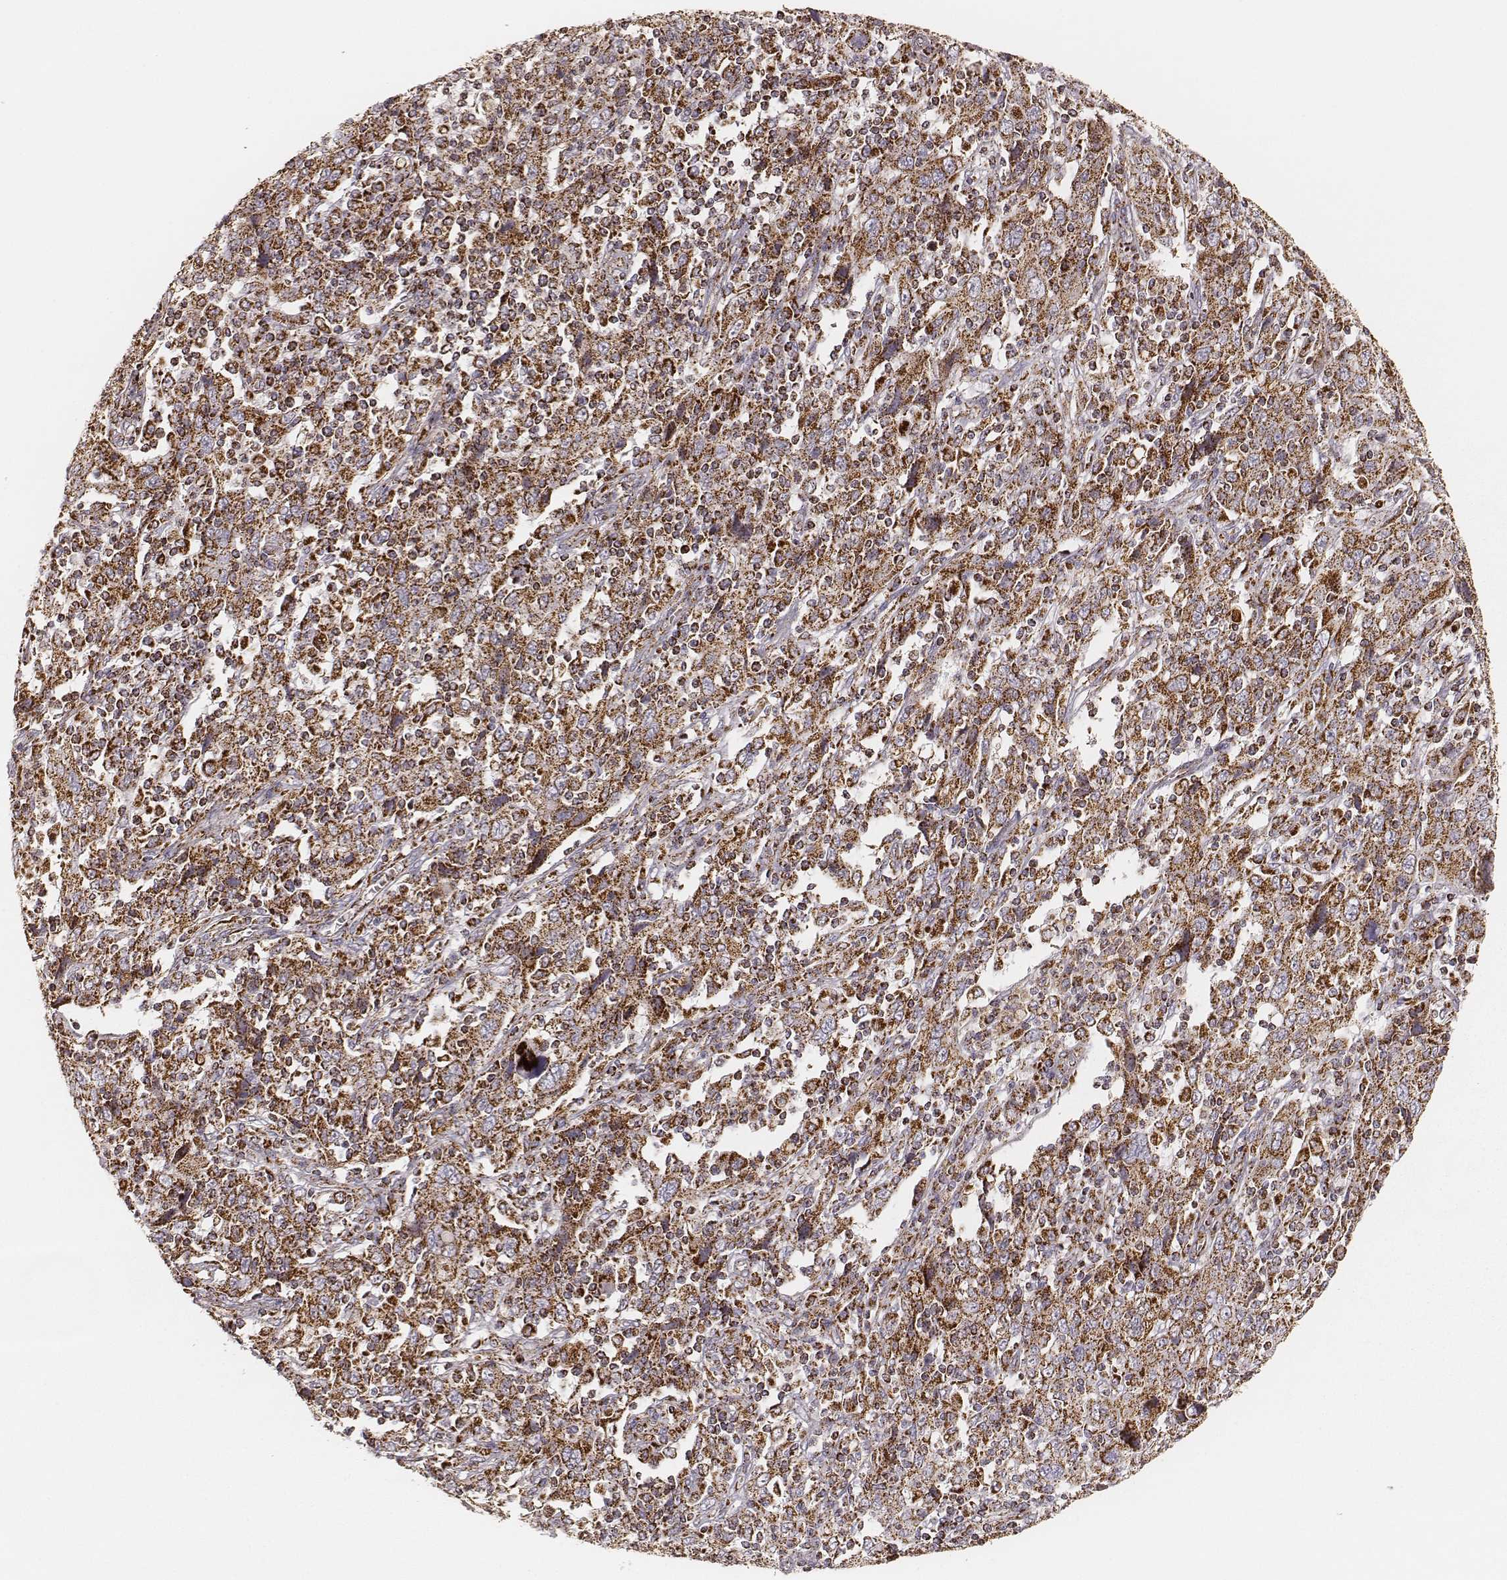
{"staining": {"intensity": "strong", "quantity": ">75%", "location": "cytoplasmic/membranous"}, "tissue": "cervical cancer", "cell_type": "Tumor cells", "image_type": "cancer", "snomed": [{"axis": "morphology", "description": "Squamous cell carcinoma, NOS"}, {"axis": "topography", "description": "Cervix"}], "caption": "Immunohistochemical staining of squamous cell carcinoma (cervical) shows high levels of strong cytoplasmic/membranous protein positivity in approximately >75% of tumor cells.", "gene": "CS", "patient": {"sex": "female", "age": 46}}